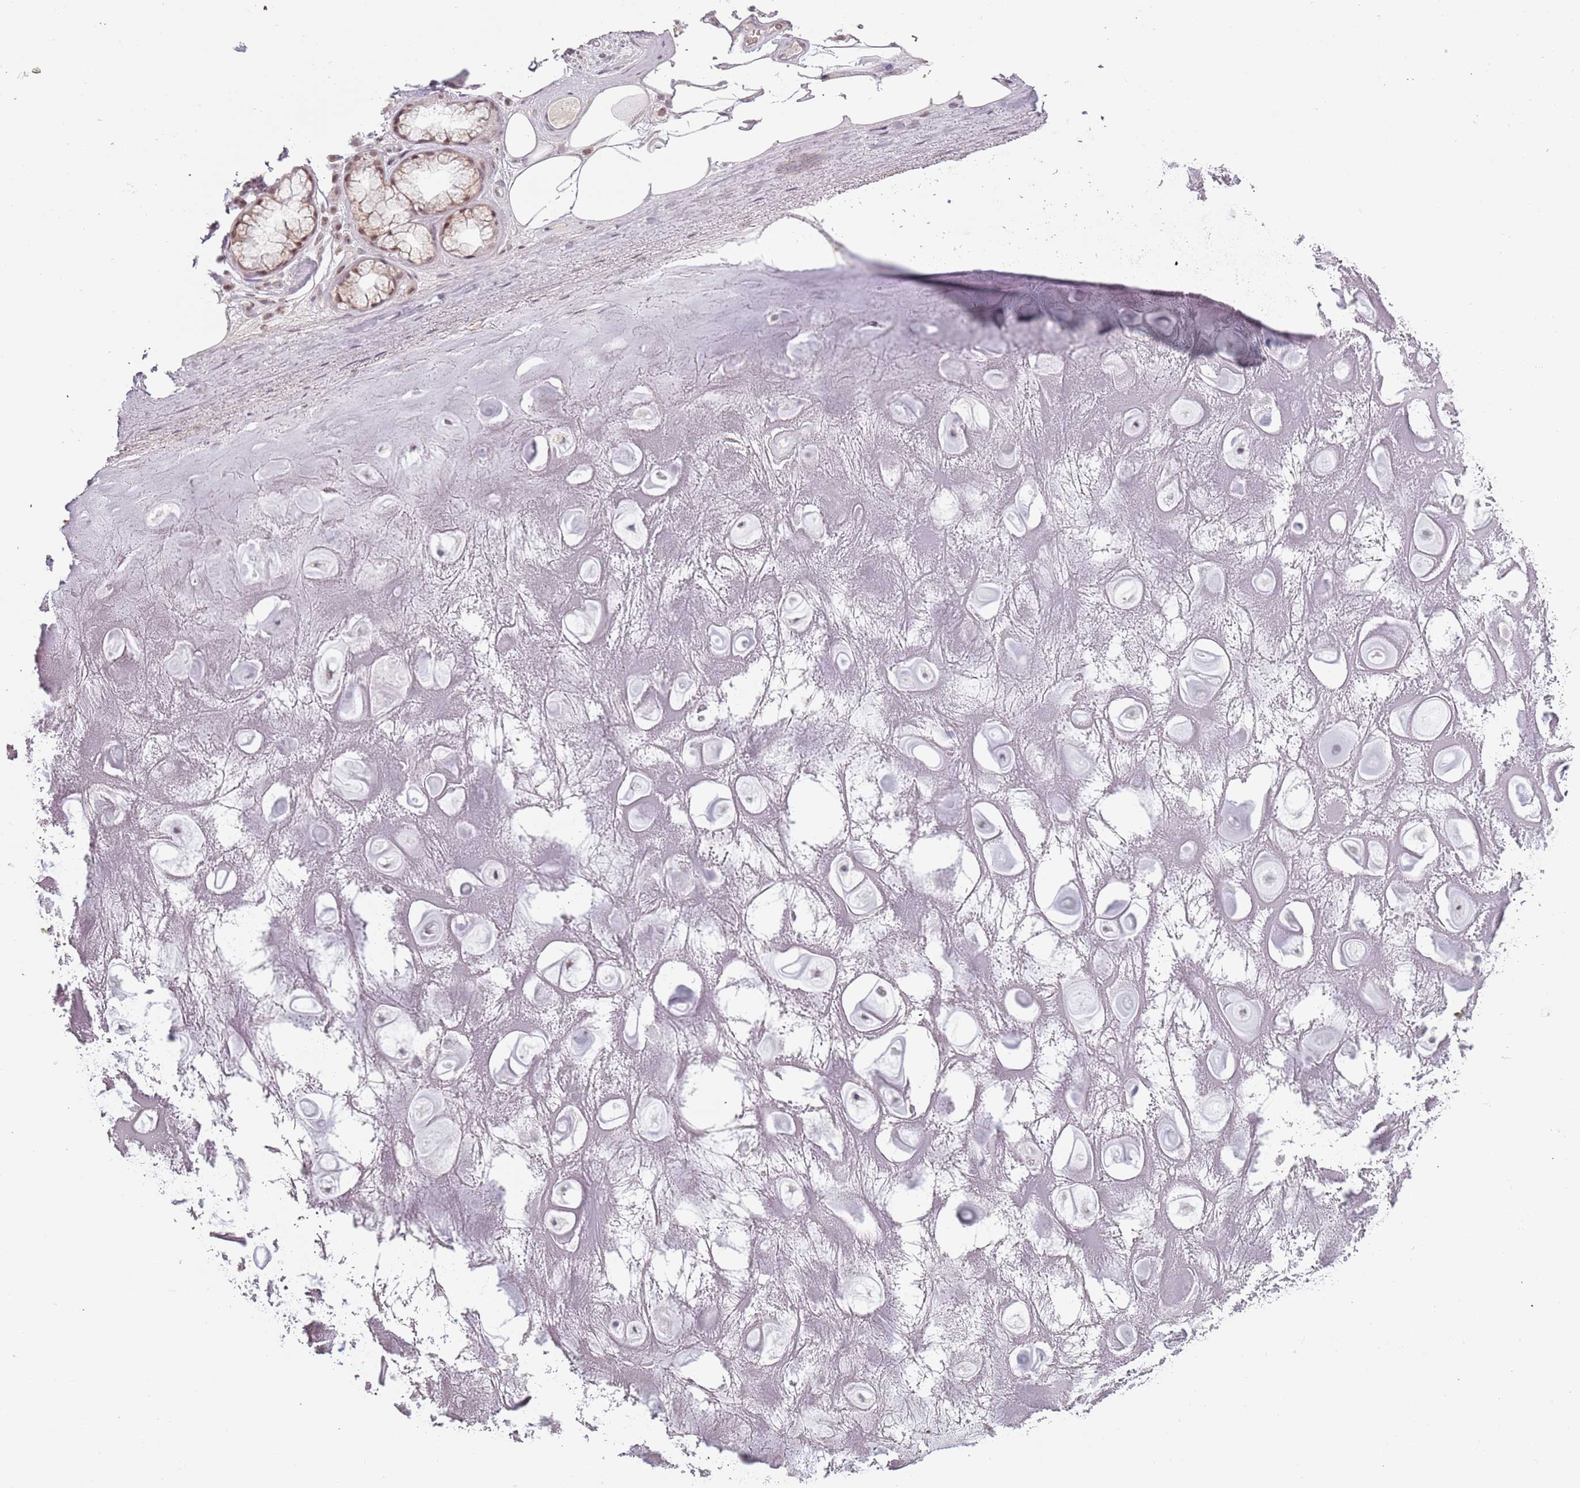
{"staining": {"intensity": "negative", "quantity": "none", "location": "none"}, "tissue": "adipose tissue", "cell_type": "Adipocytes", "image_type": "normal", "snomed": [{"axis": "morphology", "description": "Normal tissue, NOS"}, {"axis": "topography", "description": "Cartilage tissue"}], "caption": "Photomicrograph shows no protein staining in adipocytes of normal adipose tissue. Brightfield microscopy of immunohistochemistry stained with DAB (brown) and hematoxylin (blue), captured at high magnification.", "gene": "REXO4", "patient": {"sex": "male", "age": 81}}